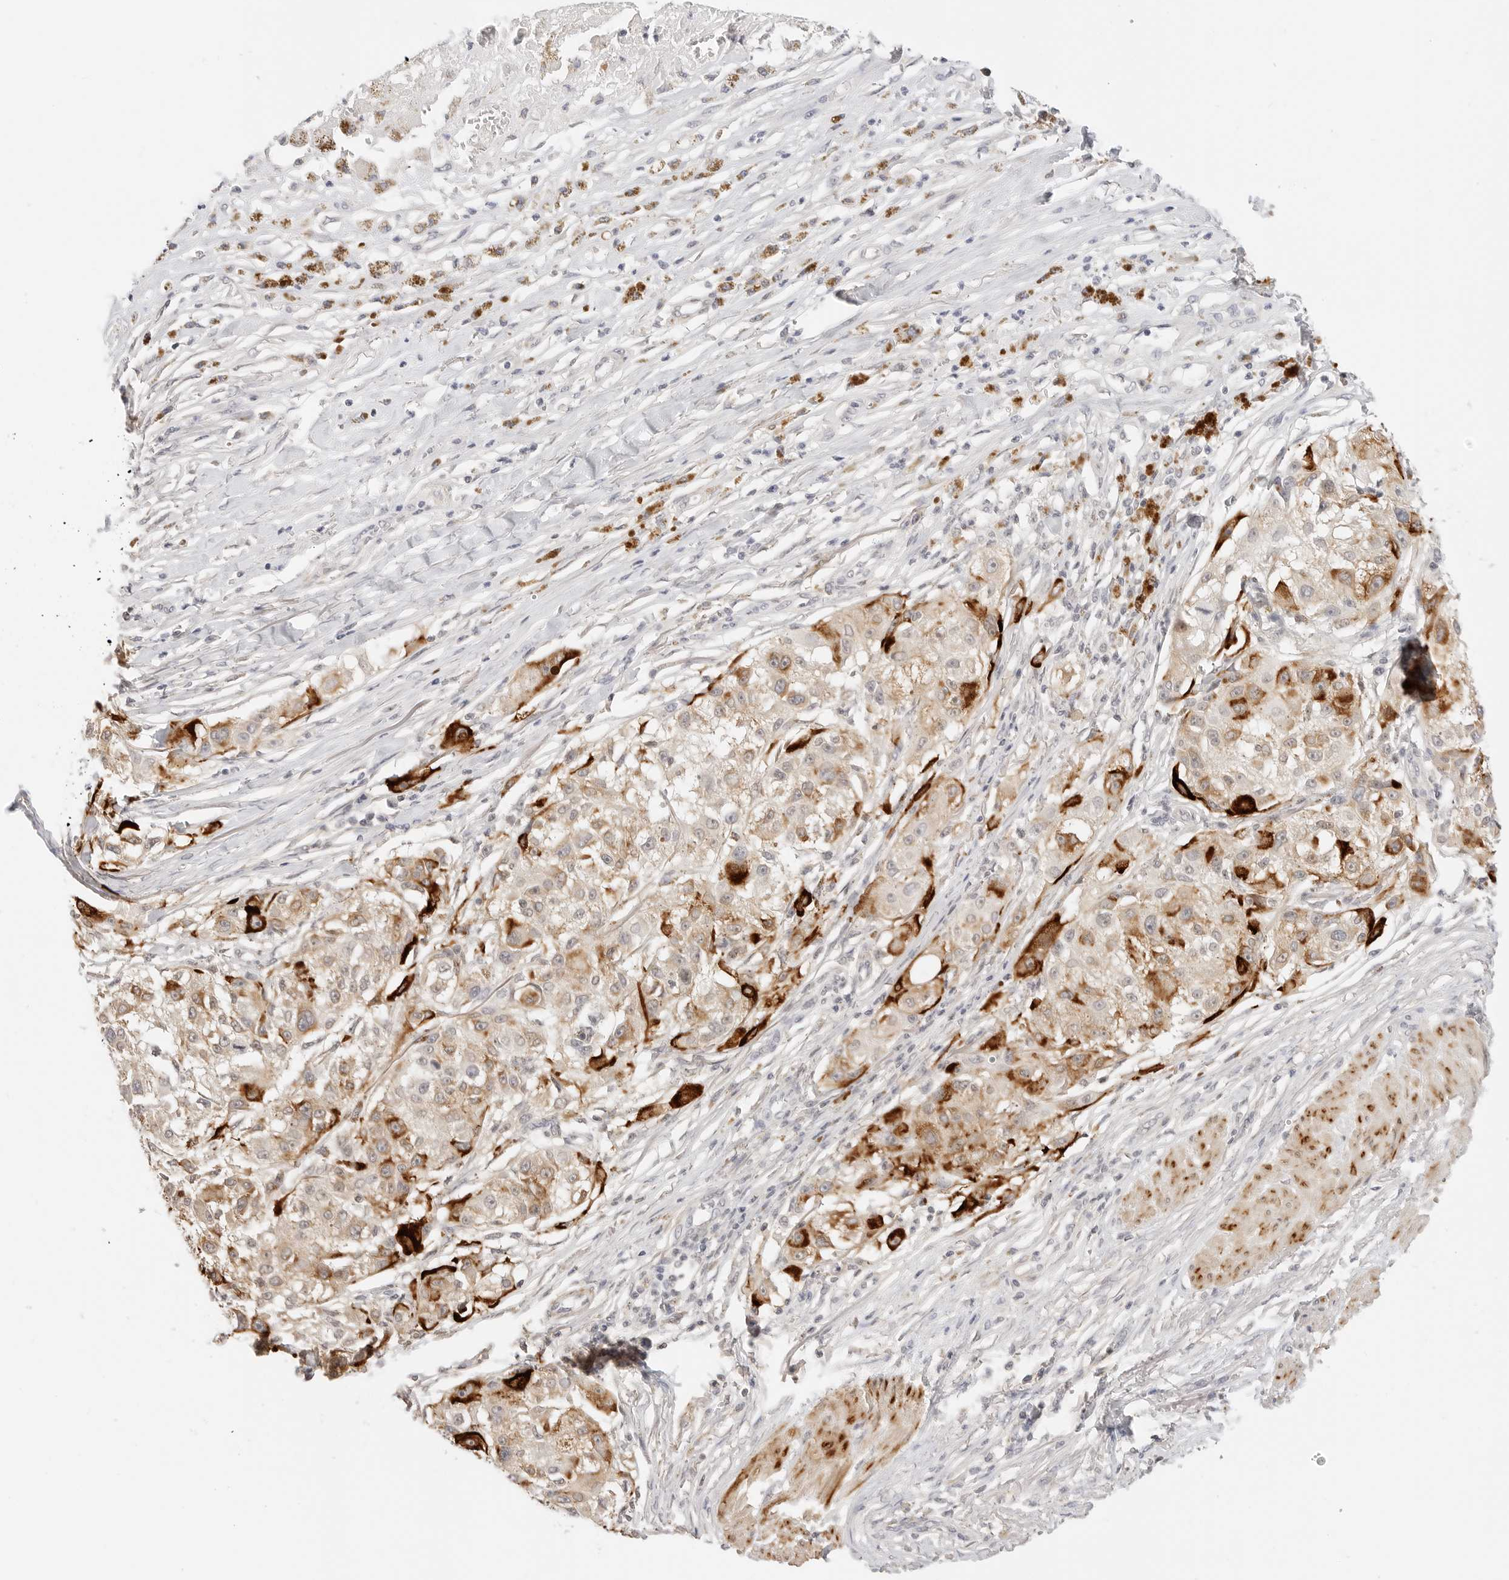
{"staining": {"intensity": "moderate", "quantity": "25%-75%", "location": "cytoplasmic/membranous"}, "tissue": "melanoma", "cell_type": "Tumor cells", "image_type": "cancer", "snomed": [{"axis": "morphology", "description": "Necrosis, NOS"}, {"axis": "morphology", "description": "Malignant melanoma, NOS"}, {"axis": "topography", "description": "Skin"}], "caption": "Tumor cells display moderate cytoplasmic/membranous staining in approximately 25%-75% of cells in melanoma.", "gene": "PCDH19", "patient": {"sex": "female", "age": 87}}